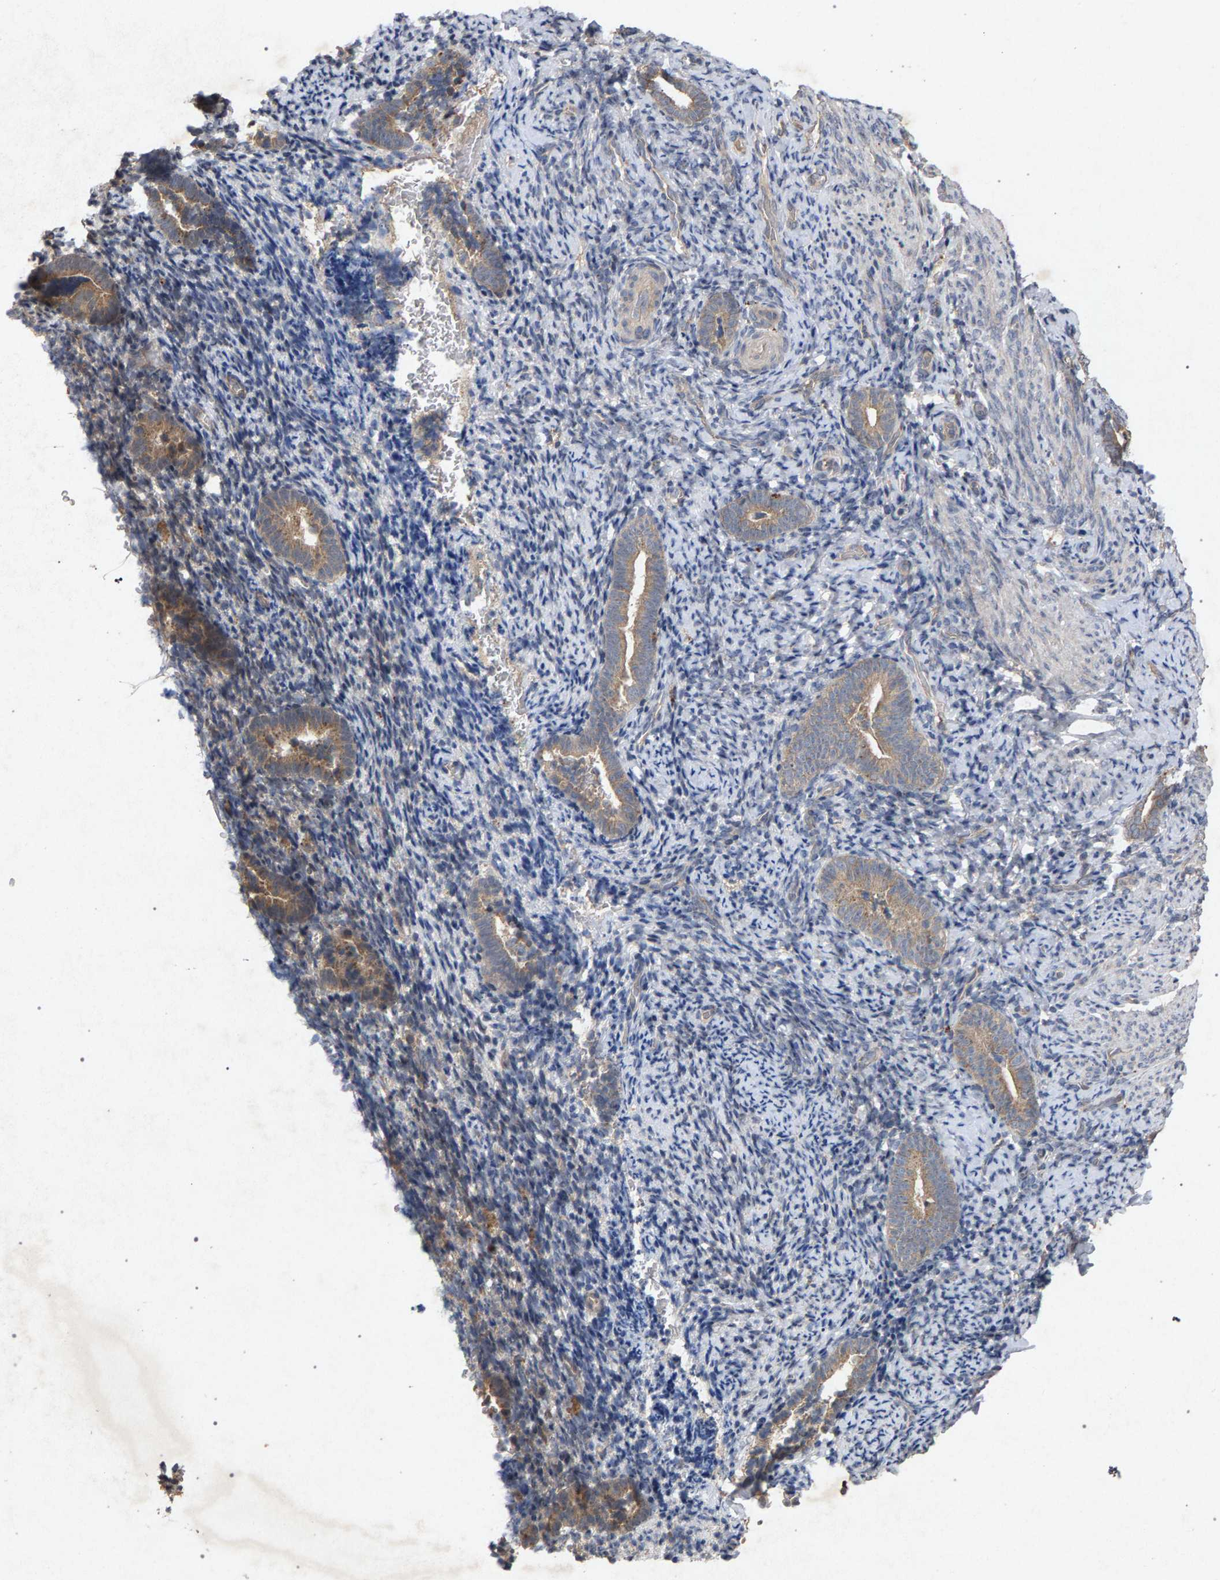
{"staining": {"intensity": "weak", "quantity": "25%-75%", "location": "cytoplasmic/membranous"}, "tissue": "endometrium", "cell_type": "Cells in endometrial stroma", "image_type": "normal", "snomed": [{"axis": "morphology", "description": "Normal tissue, NOS"}, {"axis": "topography", "description": "Endometrium"}], "caption": "Protein staining shows weak cytoplasmic/membranous expression in about 25%-75% of cells in endometrial stroma in normal endometrium. (IHC, brightfield microscopy, high magnification).", "gene": "SLC4A4", "patient": {"sex": "female", "age": 51}}